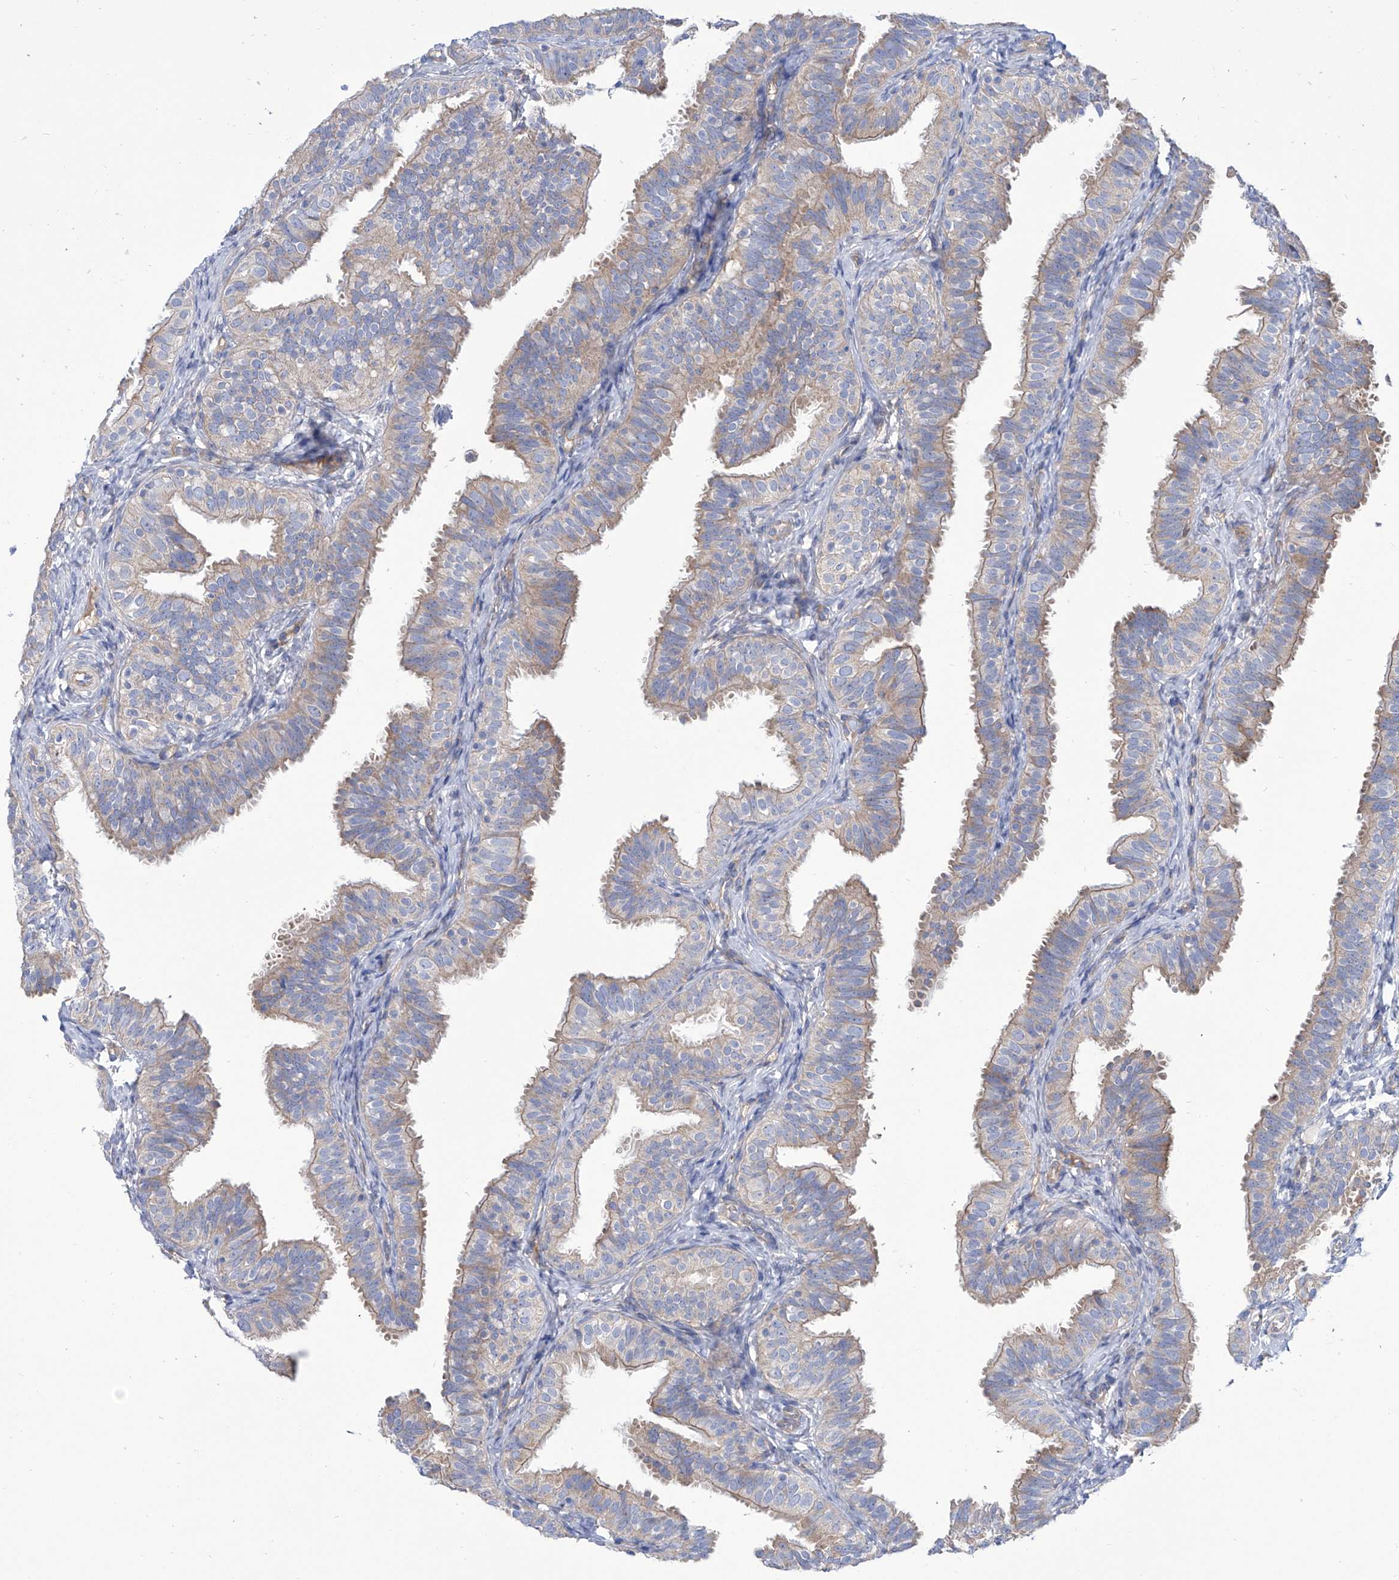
{"staining": {"intensity": "weak", "quantity": "25%-75%", "location": "cytoplasmic/membranous"}, "tissue": "fallopian tube", "cell_type": "Glandular cells", "image_type": "normal", "snomed": [{"axis": "morphology", "description": "Normal tissue, NOS"}, {"axis": "topography", "description": "Fallopian tube"}], "caption": "The photomicrograph exhibits immunohistochemical staining of benign fallopian tube. There is weak cytoplasmic/membranous positivity is seen in about 25%-75% of glandular cells.", "gene": "TMEM209", "patient": {"sex": "female", "age": 35}}